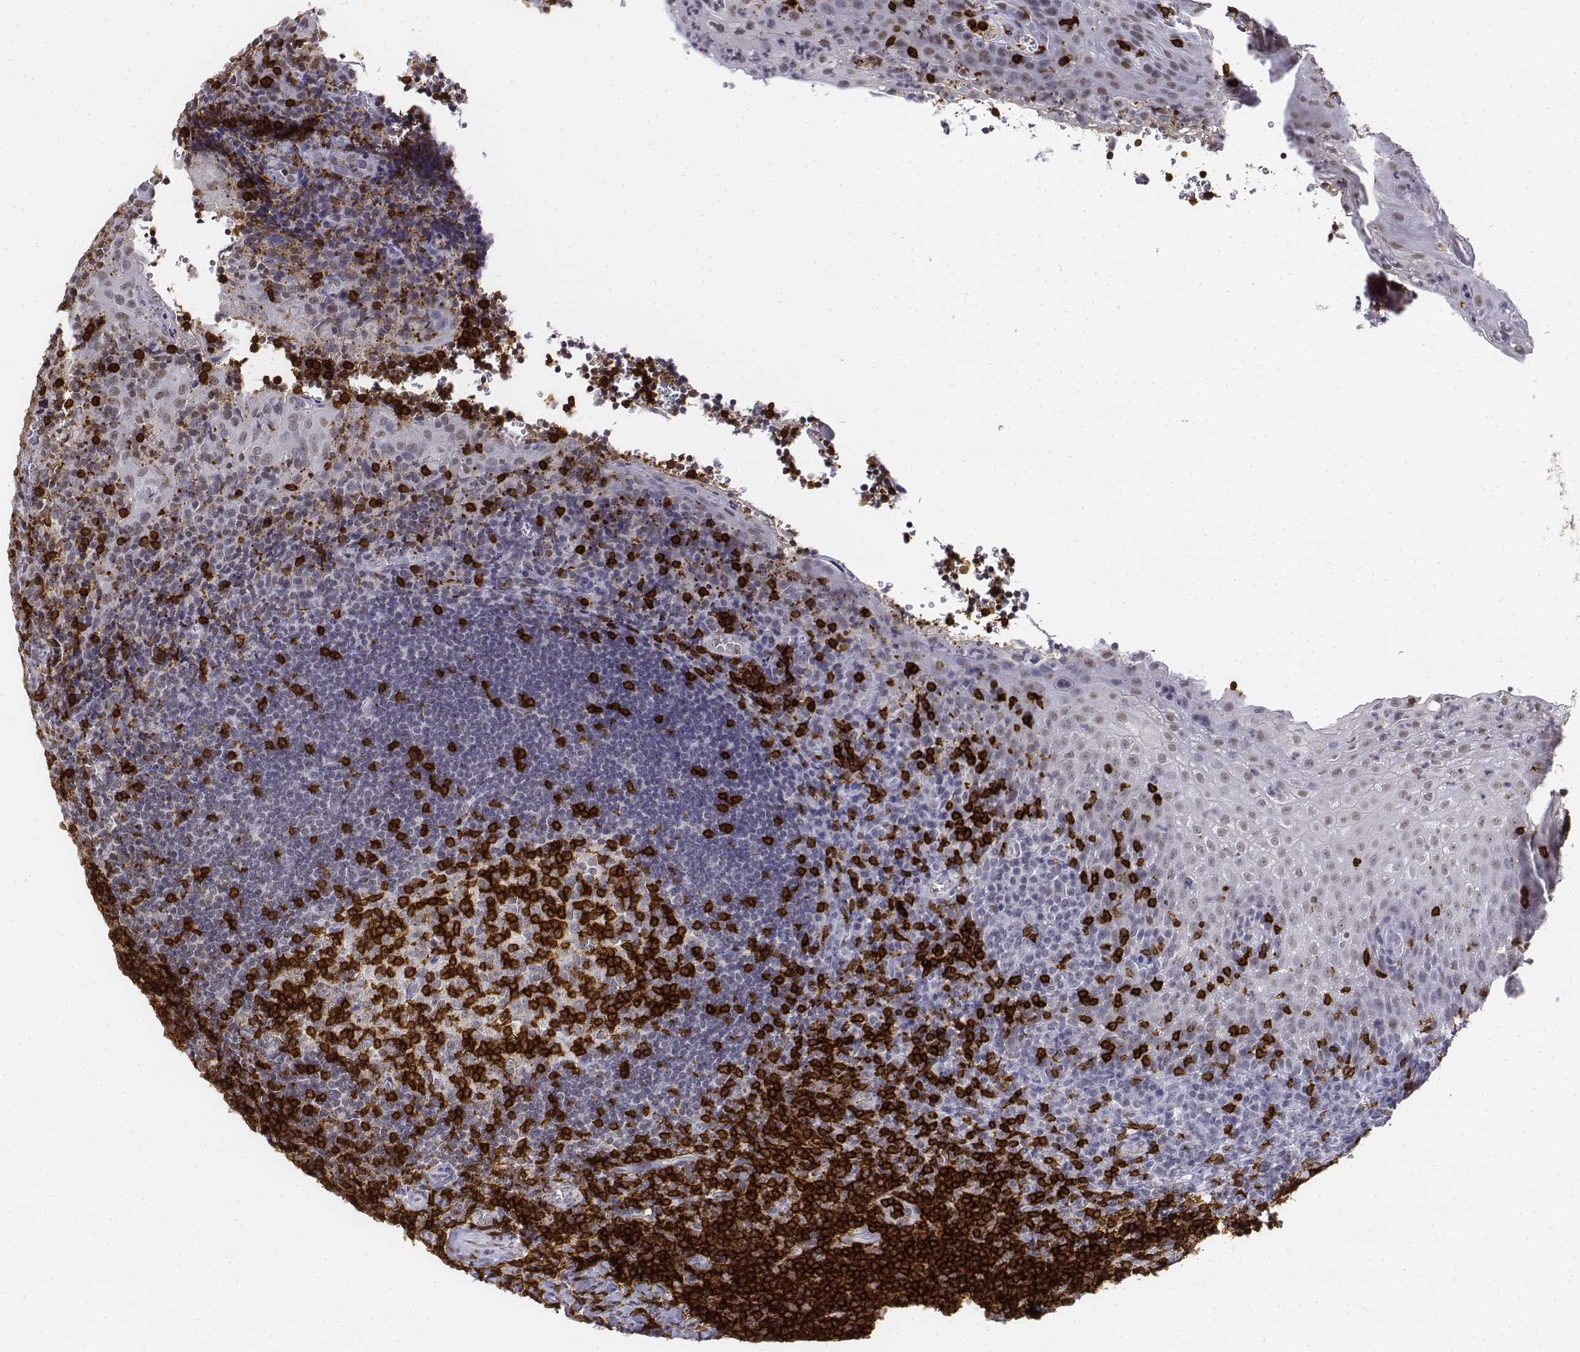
{"staining": {"intensity": "strong", "quantity": "25%-75%", "location": "cytoplasmic/membranous"}, "tissue": "tonsil", "cell_type": "Germinal center cells", "image_type": "normal", "snomed": [{"axis": "morphology", "description": "Normal tissue, NOS"}, {"axis": "morphology", "description": "Inflammation, NOS"}, {"axis": "topography", "description": "Tonsil"}], "caption": "Tonsil was stained to show a protein in brown. There is high levels of strong cytoplasmic/membranous positivity in approximately 25%-75% of germinal center cells.", "gene": "CD3E", "patient": {"sex": "female", "age": 31}}